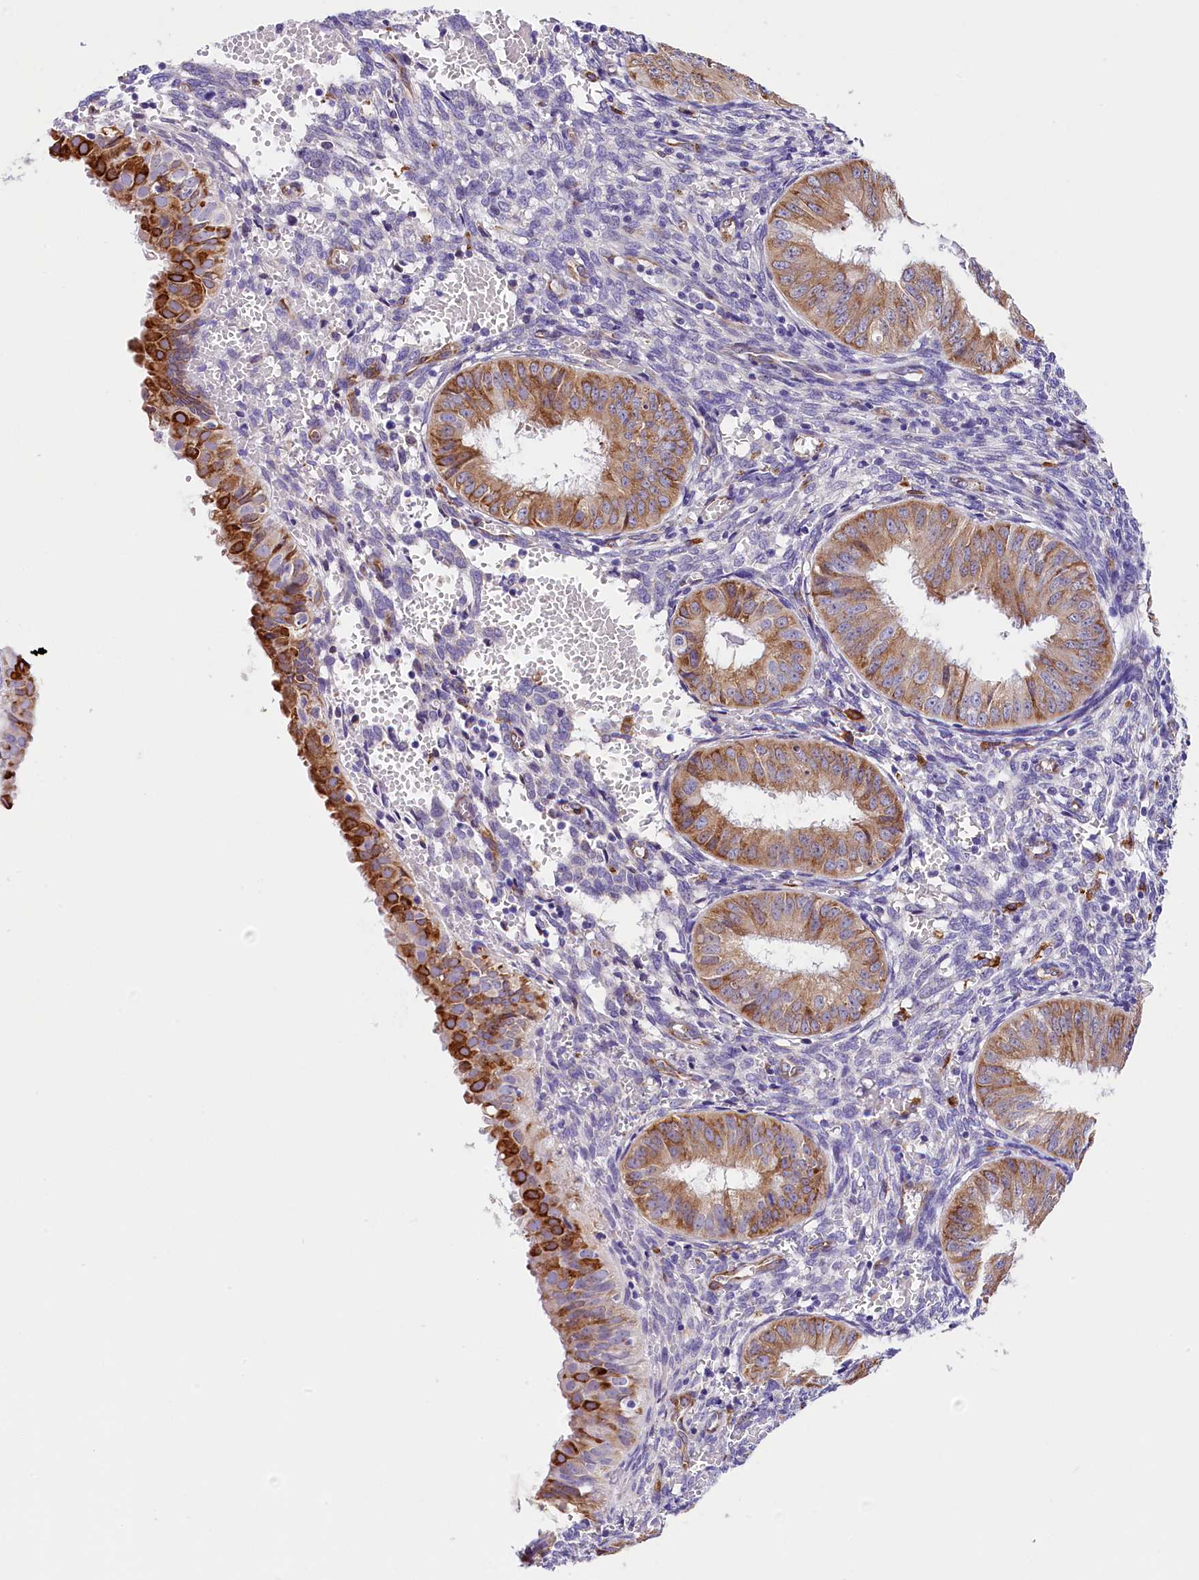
{"staining": {"intensity": "moderate", "quantity": ">75%", "location": "cytoplasmic/membranous"}, "tissue": "endometrial cancer", "cell_type": "Tumor cells", "image_type": "cancer", "snomed": [{"axis": "morphology", "description": "Normal tissue, NOS"}, {"axis": "morphology", "description": "Adenocarcinoma, NOS"}, {"axis": "topography", "description": "Endometrium"}], "caption": "Brown immunohistochemical staining in adenocarcinoma (endometrial) shows moderate cytoplasmic/membranous positivity in approximately >75% of tumor cells.", "gene": "ITGA1", "patient": {"sex": "female", "age": 53}}